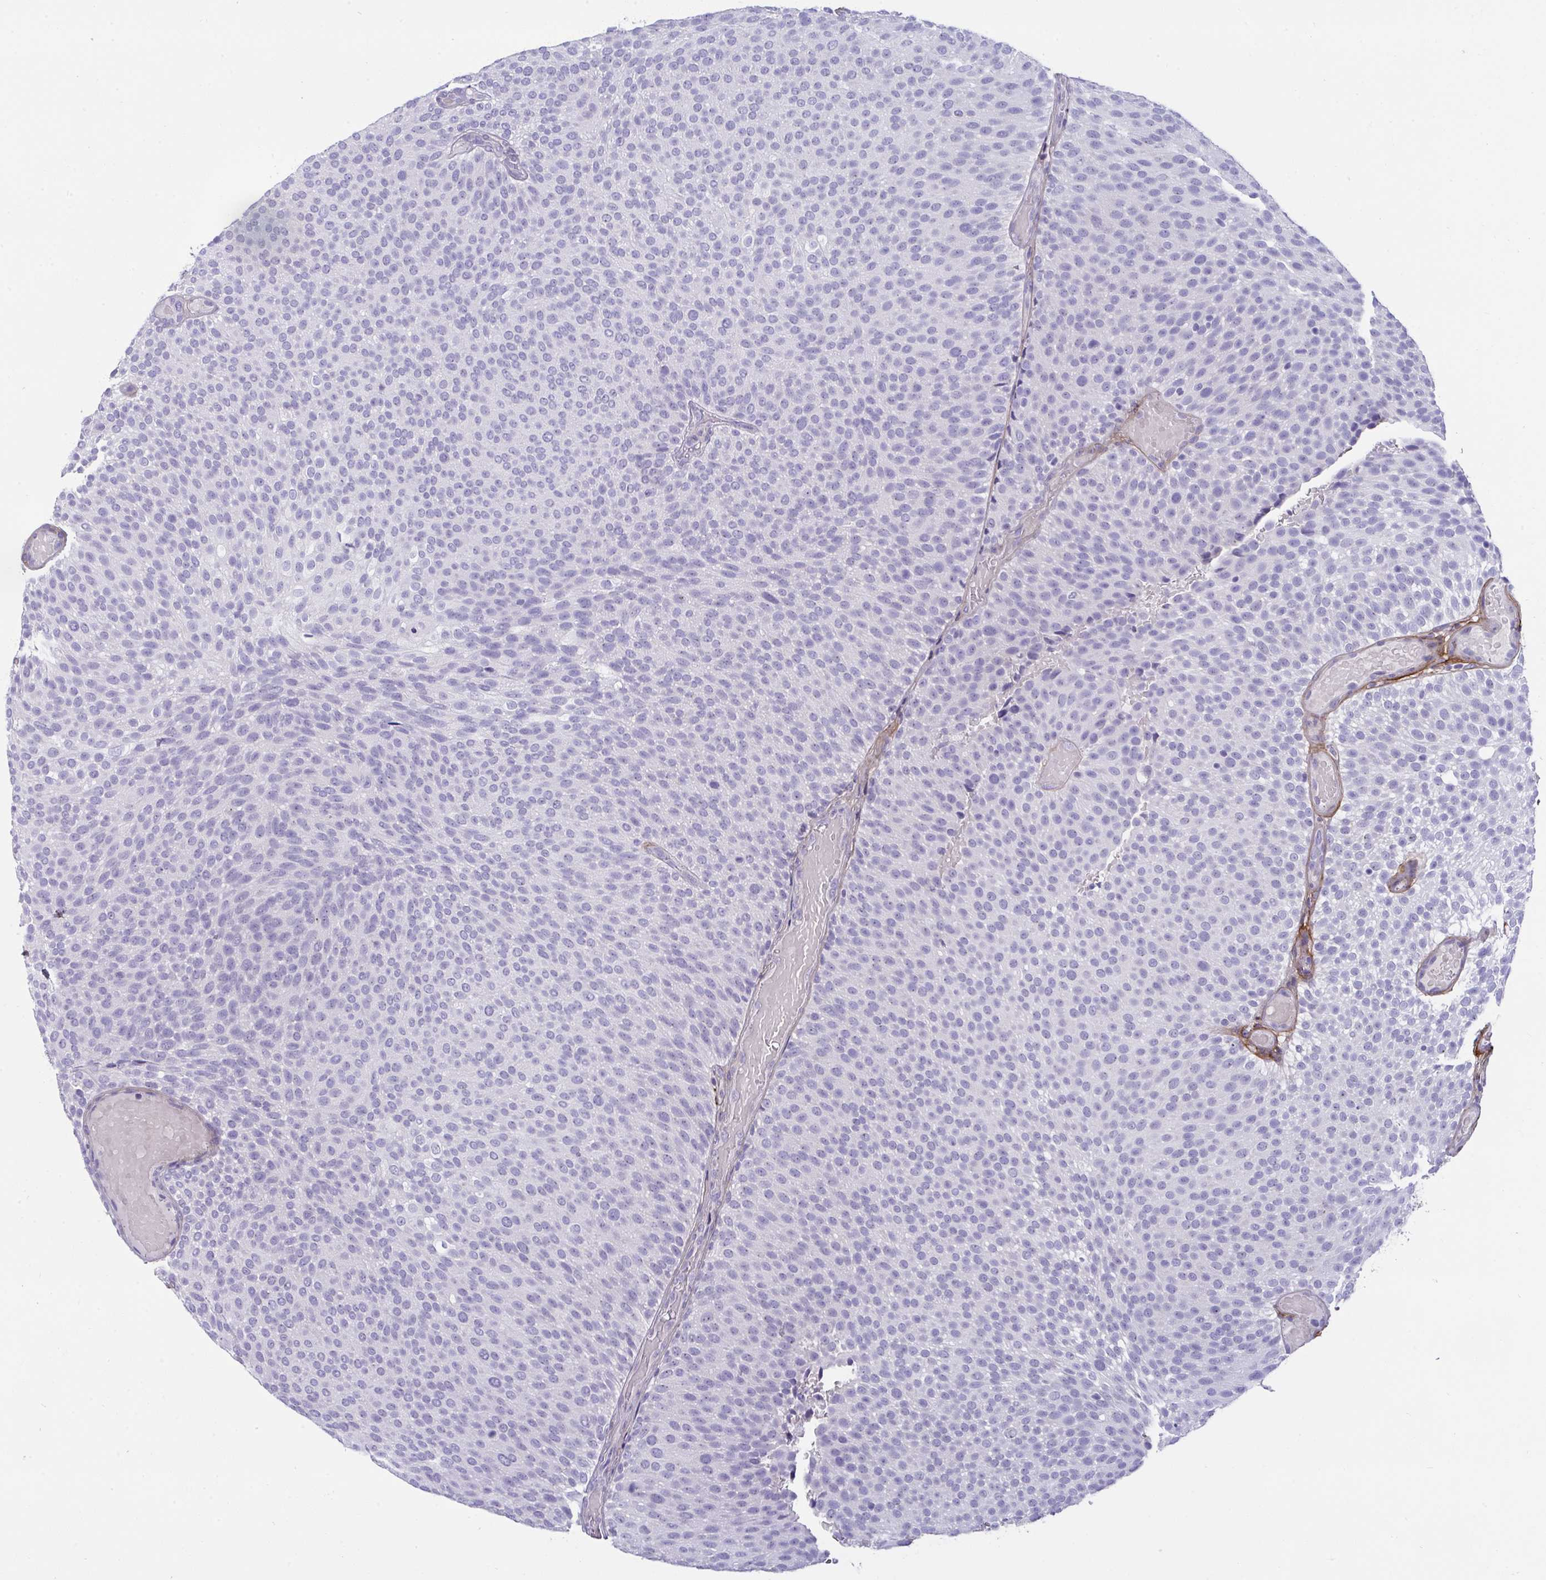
{"staining": {"intensity": "negative", "quantity": "none", "location": "none"}, "tissue": "urothelial cancer", "cell_type": "Tumor cells", "image_type": "cancer", "snomed": [{"axis": "morphology", "description": "Urothelial carcinoma, Low grade"}, {"axis": "topography", "description": "Urinary bladder"}], "caption": "Micrograph shows no protein expression in tumor cells of urothelial cancer tissue. The staining was performed using DAB to visualize the protein expression in brown, while the nuclei were stained in blue with hematoxylin (Magnification: 20x).", "gene": "LHFPL6", "patient": {"sex": "male", "age": 78}}